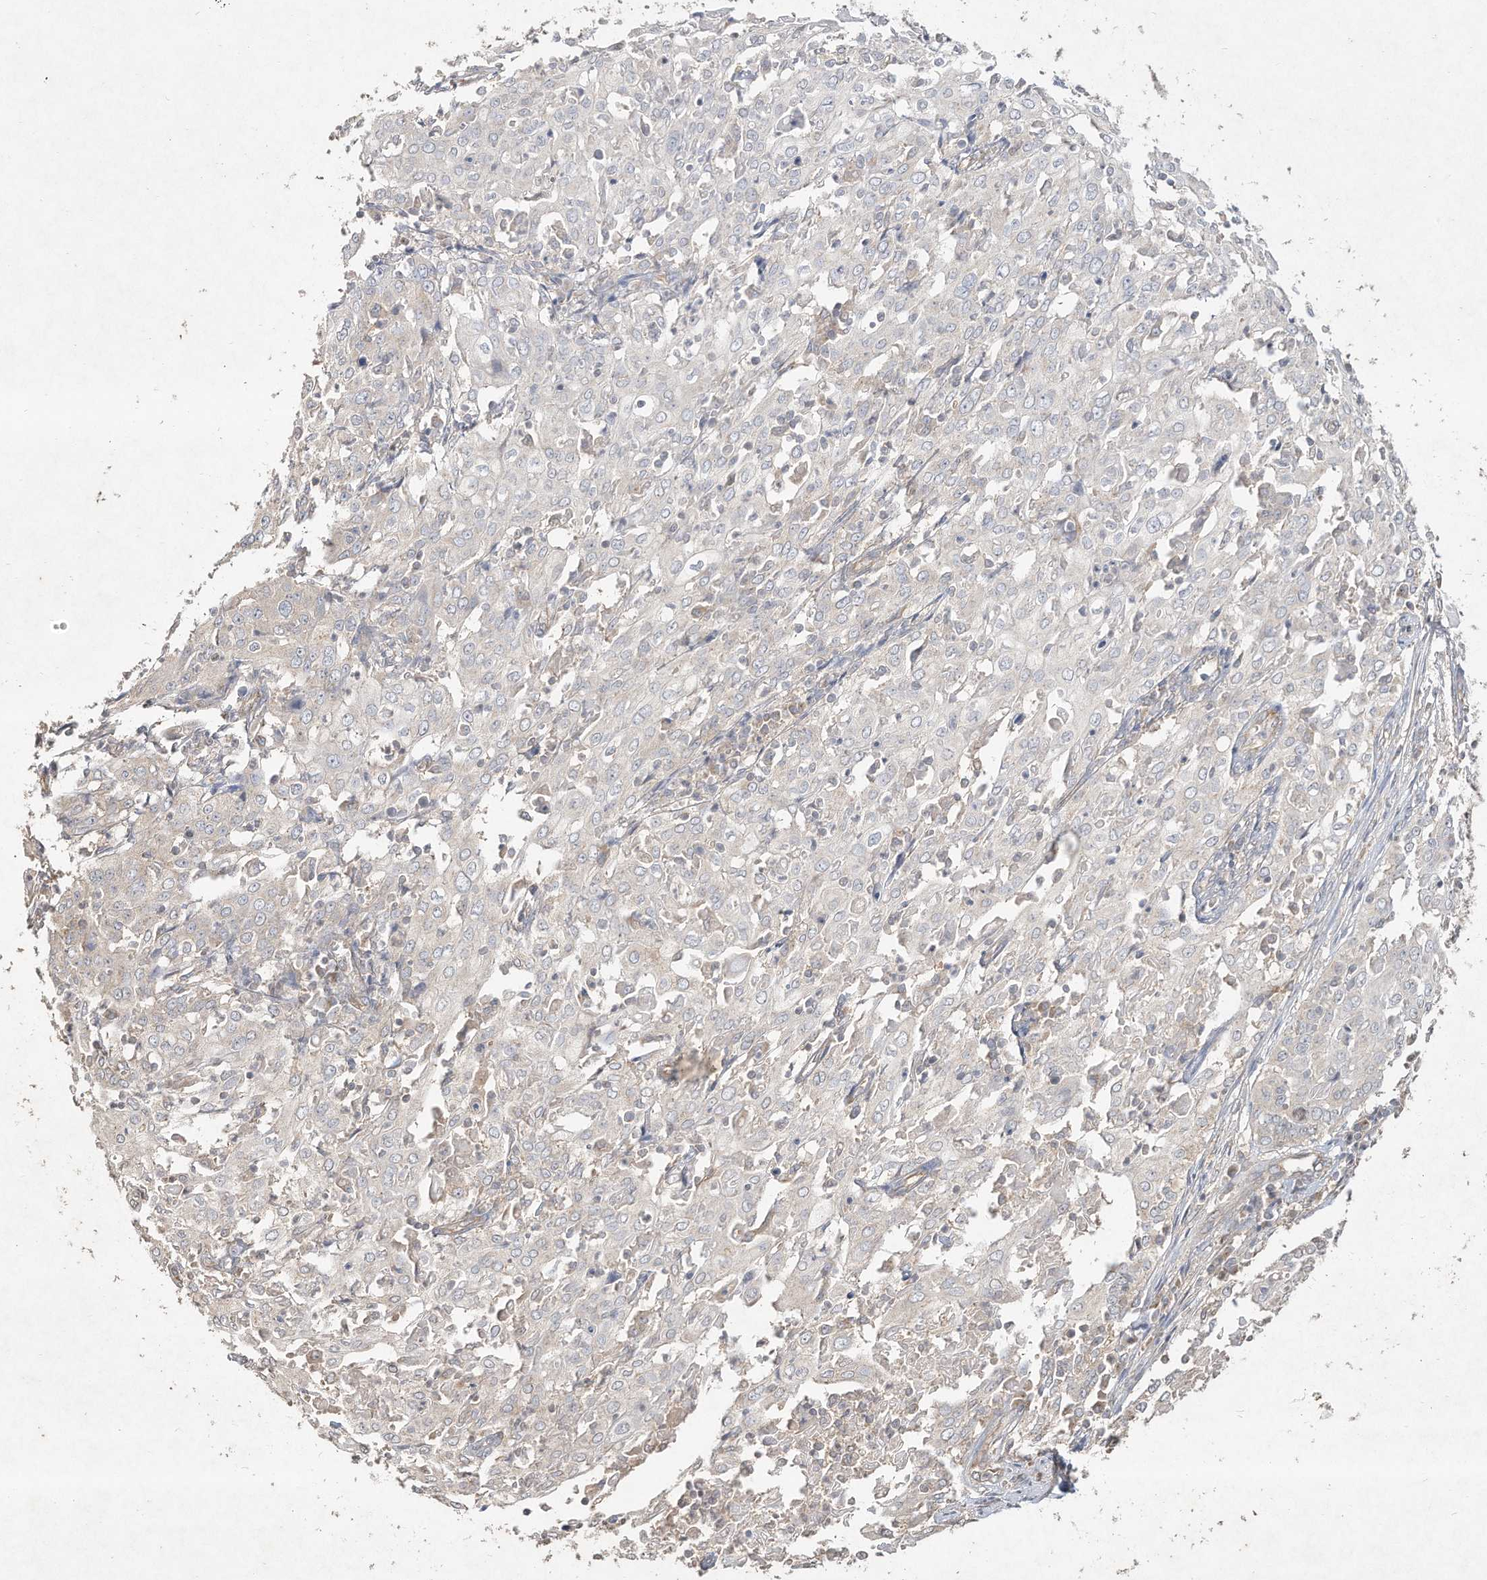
{"staining": {"intensity": "negative", "quantity": "none", "location": "none"}, "tissue": "cervical cancer", "cell_type": "Tumor cells", "image_type": "cancer", "snomed": [{"axis": "morphology", "description": "Squamous cell carcinoma, NOS"}, {"axis": "topography", "description": "Cervix"}], "caption": "The micrograph displays no significant expression in tumor cells of cervical squamous cell carcinoma.", "gene": "DYNC1I2", "patient": {"sex": "female", "age": 39}}